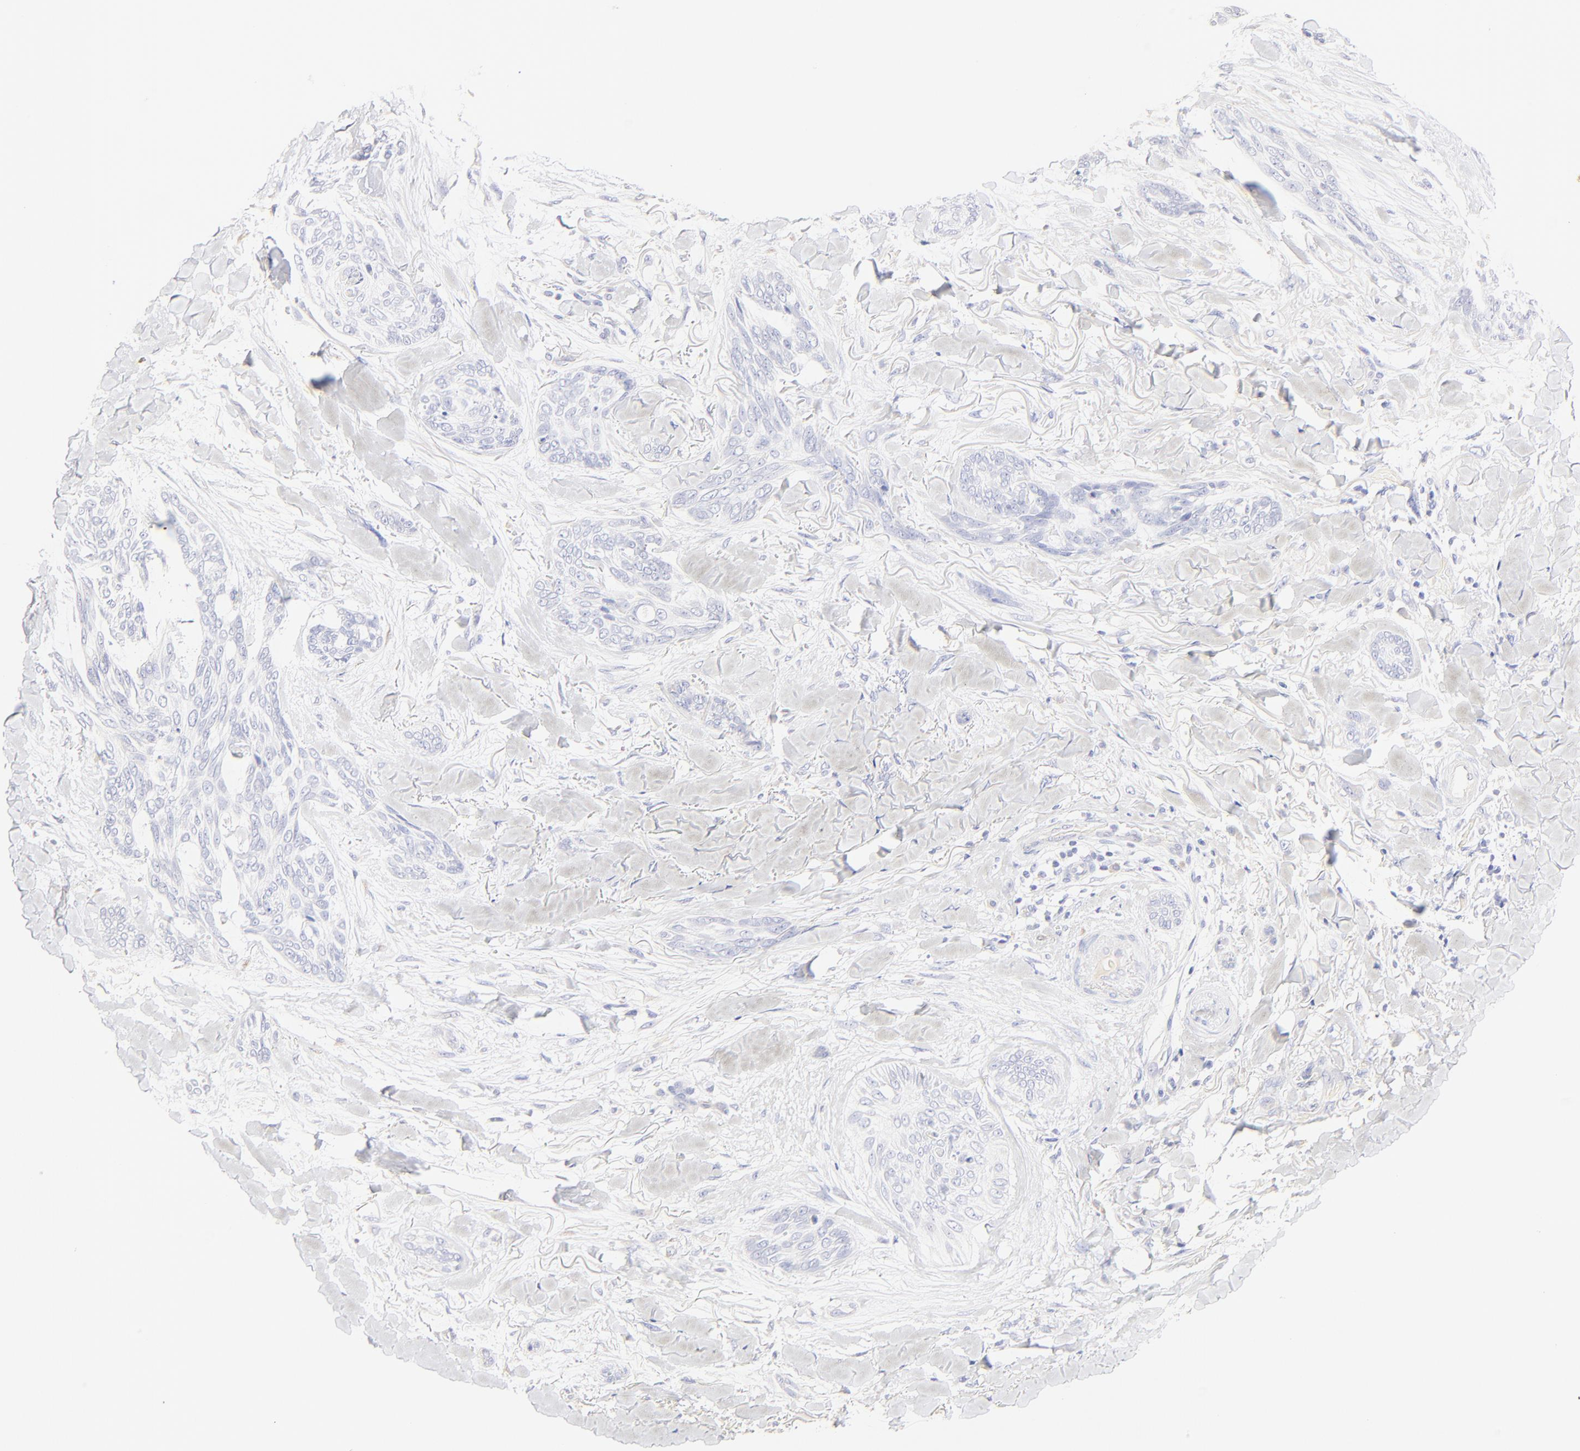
{"staining": {"intensity": "negative", "quantity": "none", "location": "none"}, "tissue": "skin cancer", "cell_type": "Tumor cells", "image_type": "cancer", "snomed": [{"axis": "morphology", "description": "Normal tissue, NOS"}, {"axis": "morphology", "description": "Basal cell carcinoma"}, {"axis": "topography", "description": "Skin"}], "caption": "The photomicrograph demonstrates no staining of tumor cells in skin cancer (basal cell carcinoma).", "gene": "ASB9", "patient": {"sex": "female", "age": 71}}